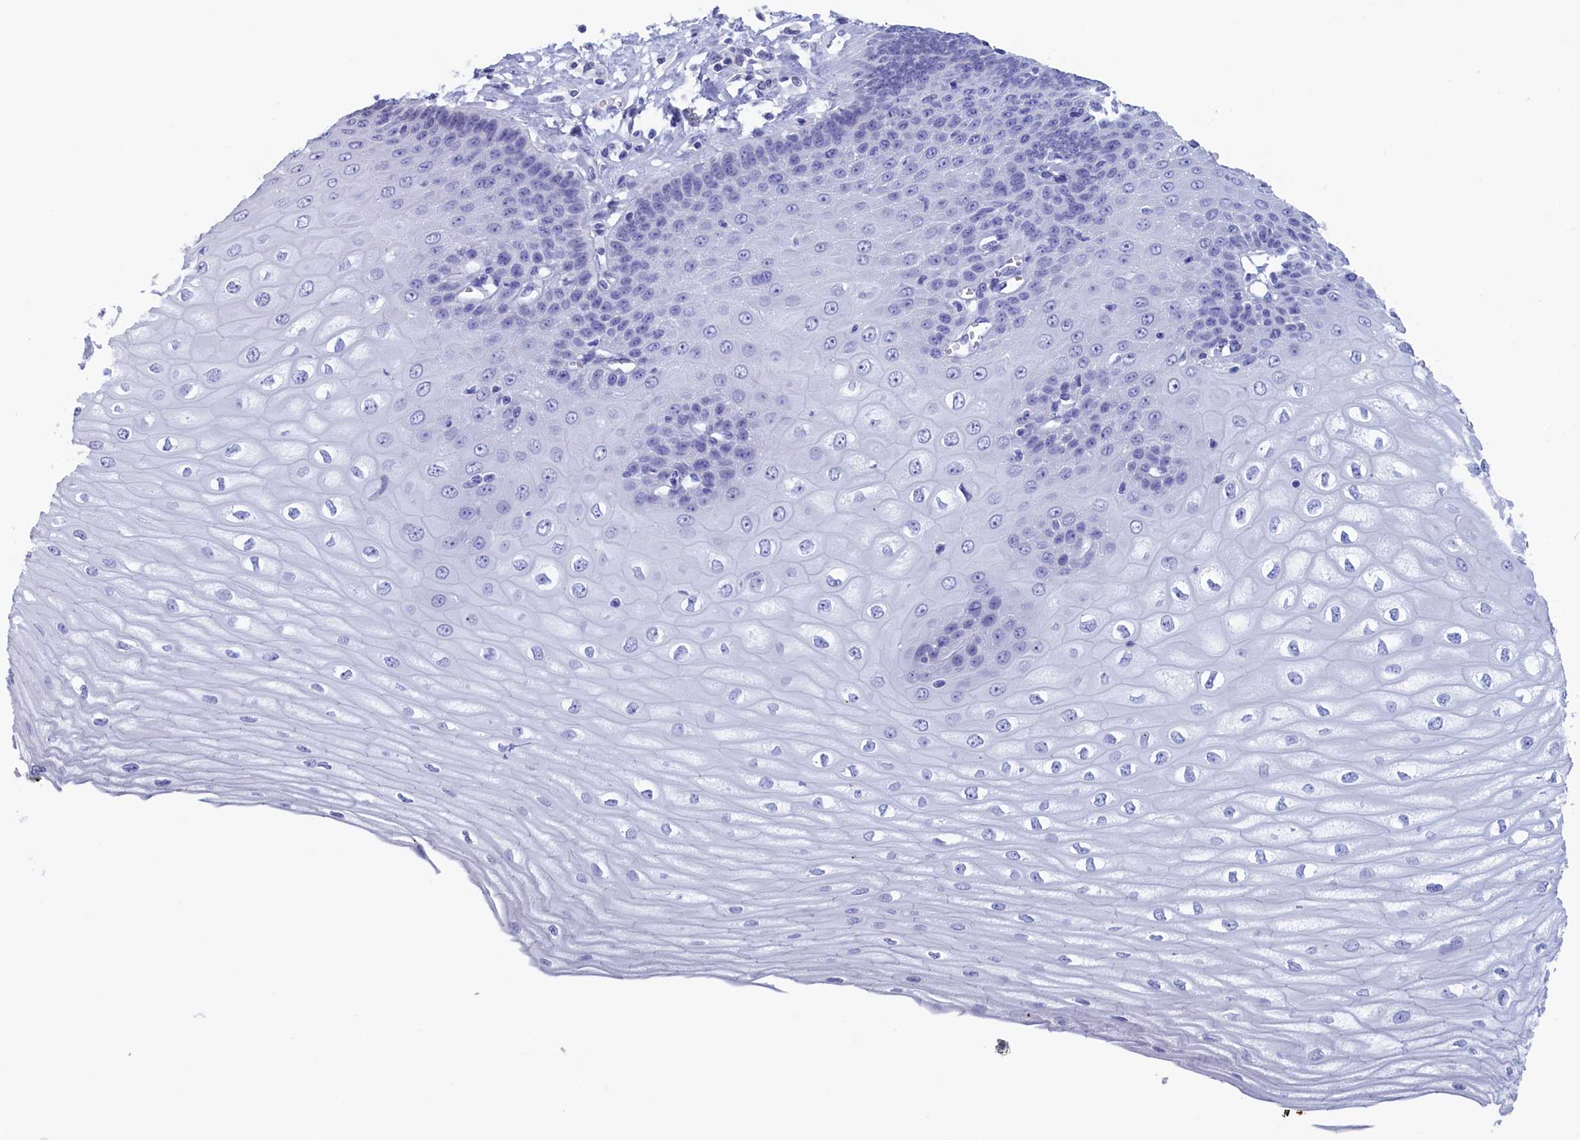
{"staining": {"intensity": "negative", "quantity": "none", "location": "none"}, "tissue": "esophagus", "cell_type": "Squamous epithelial cells", "image_type": "normal", "snomed": [{"axis": "morphology", "description": "Normal tissue, NOS"}, {"axis": "topography", "description": "Esophagus"}], "caption": "Squamous epithelial cells show no significant protein positivity in benign esophagus.", "gene": "WDR83", "patient": {"sex": "male", "age": 60}}